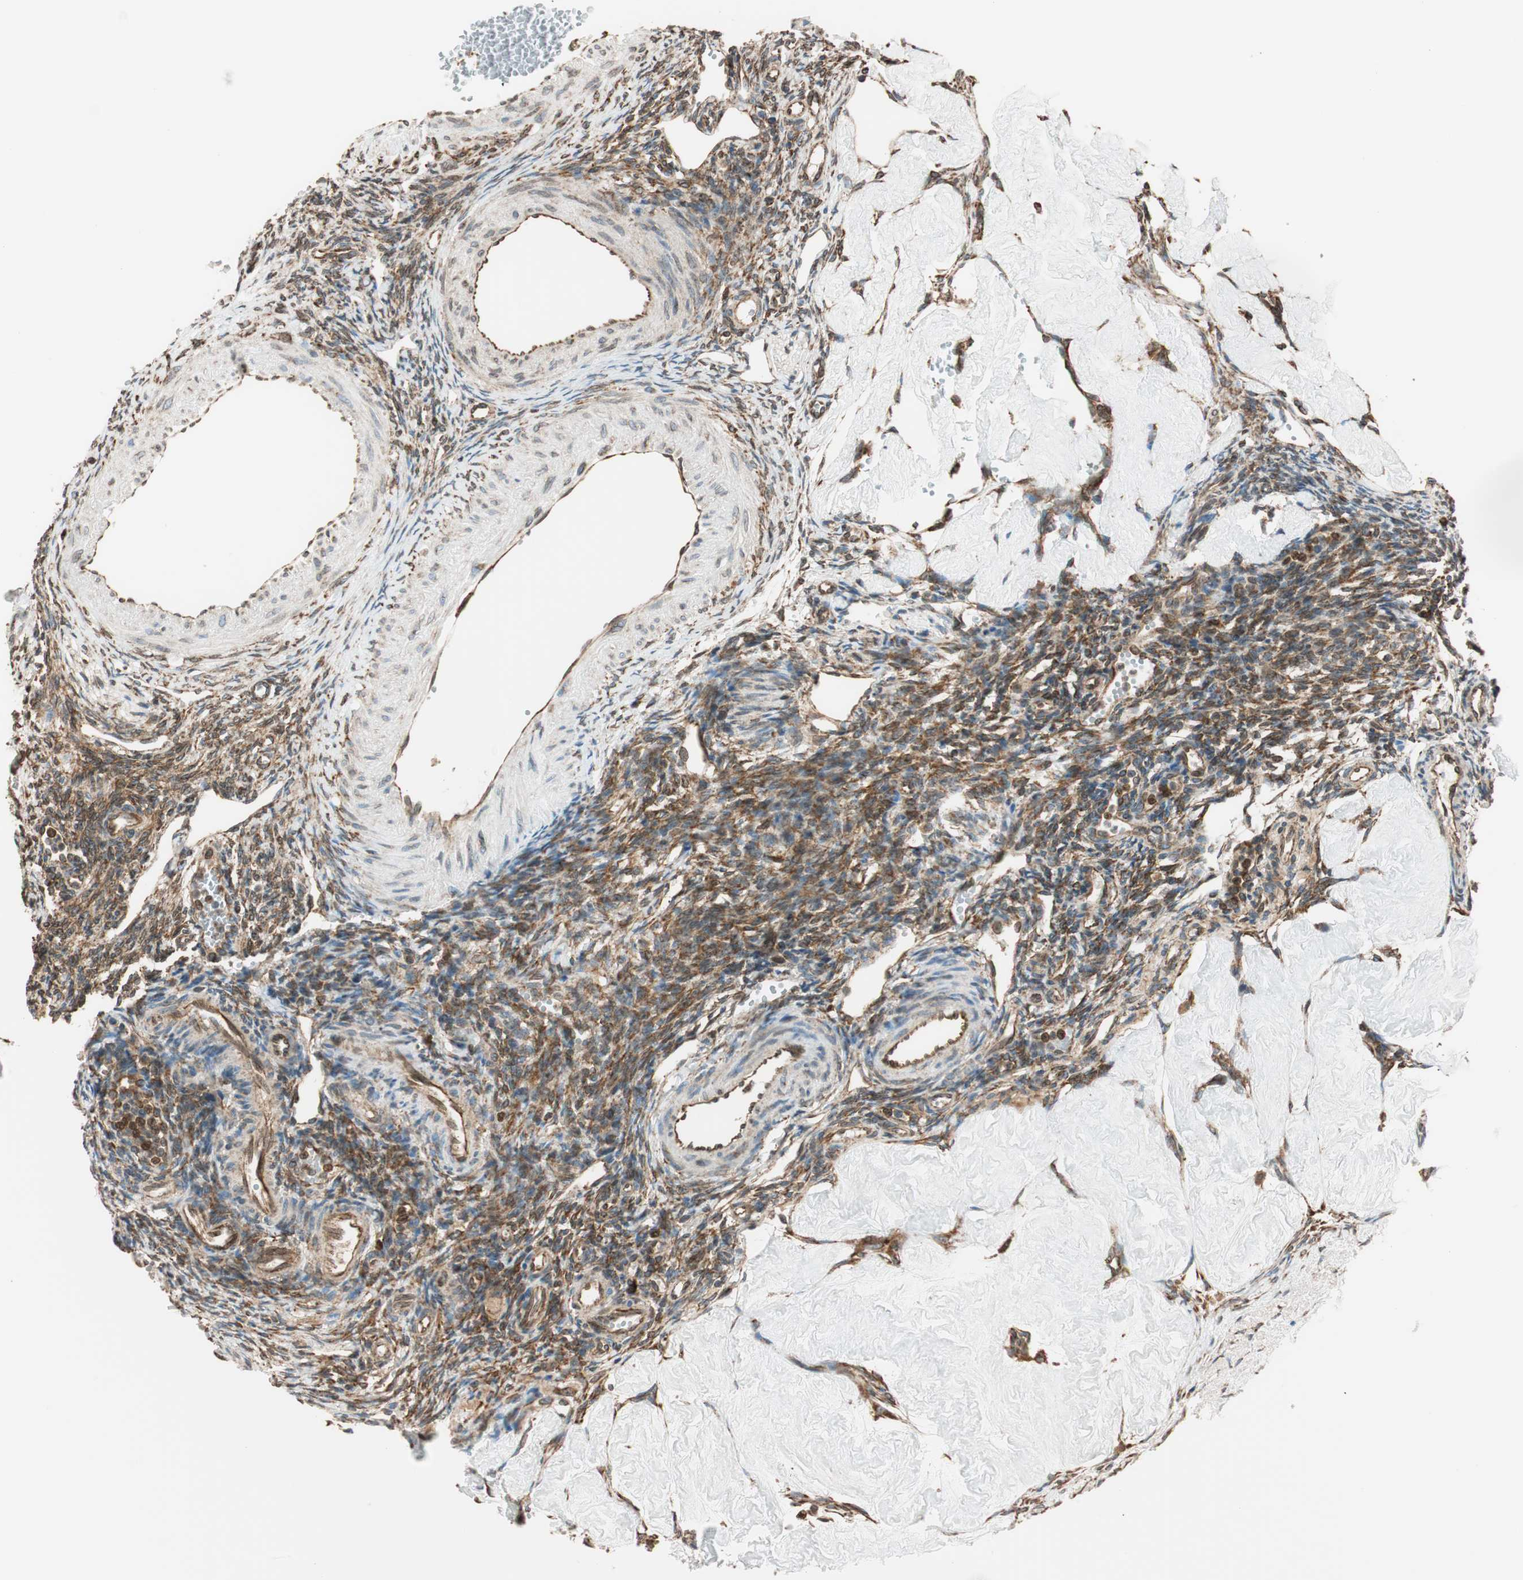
{"staining": {"intensity": "moderate", "quantity": ">75%", "location": "cytoplasmic/membranous"}, "tissue": "ovary", "cell_type": "Ovarian stroma cells", "image_type": "normal", "snomed": [{"axis": "morphology", "description": "Normal tissue, NOS"}, {"axis": "topography", "description": "Ovary"}], "caption": "Unremarkable ovary shows moderate cytoplasmic/membranous positivity in about >75% of ovarian stroma cells.", "gene": "PRKCSH", "patient": {"sex": "female", "age": 33}}